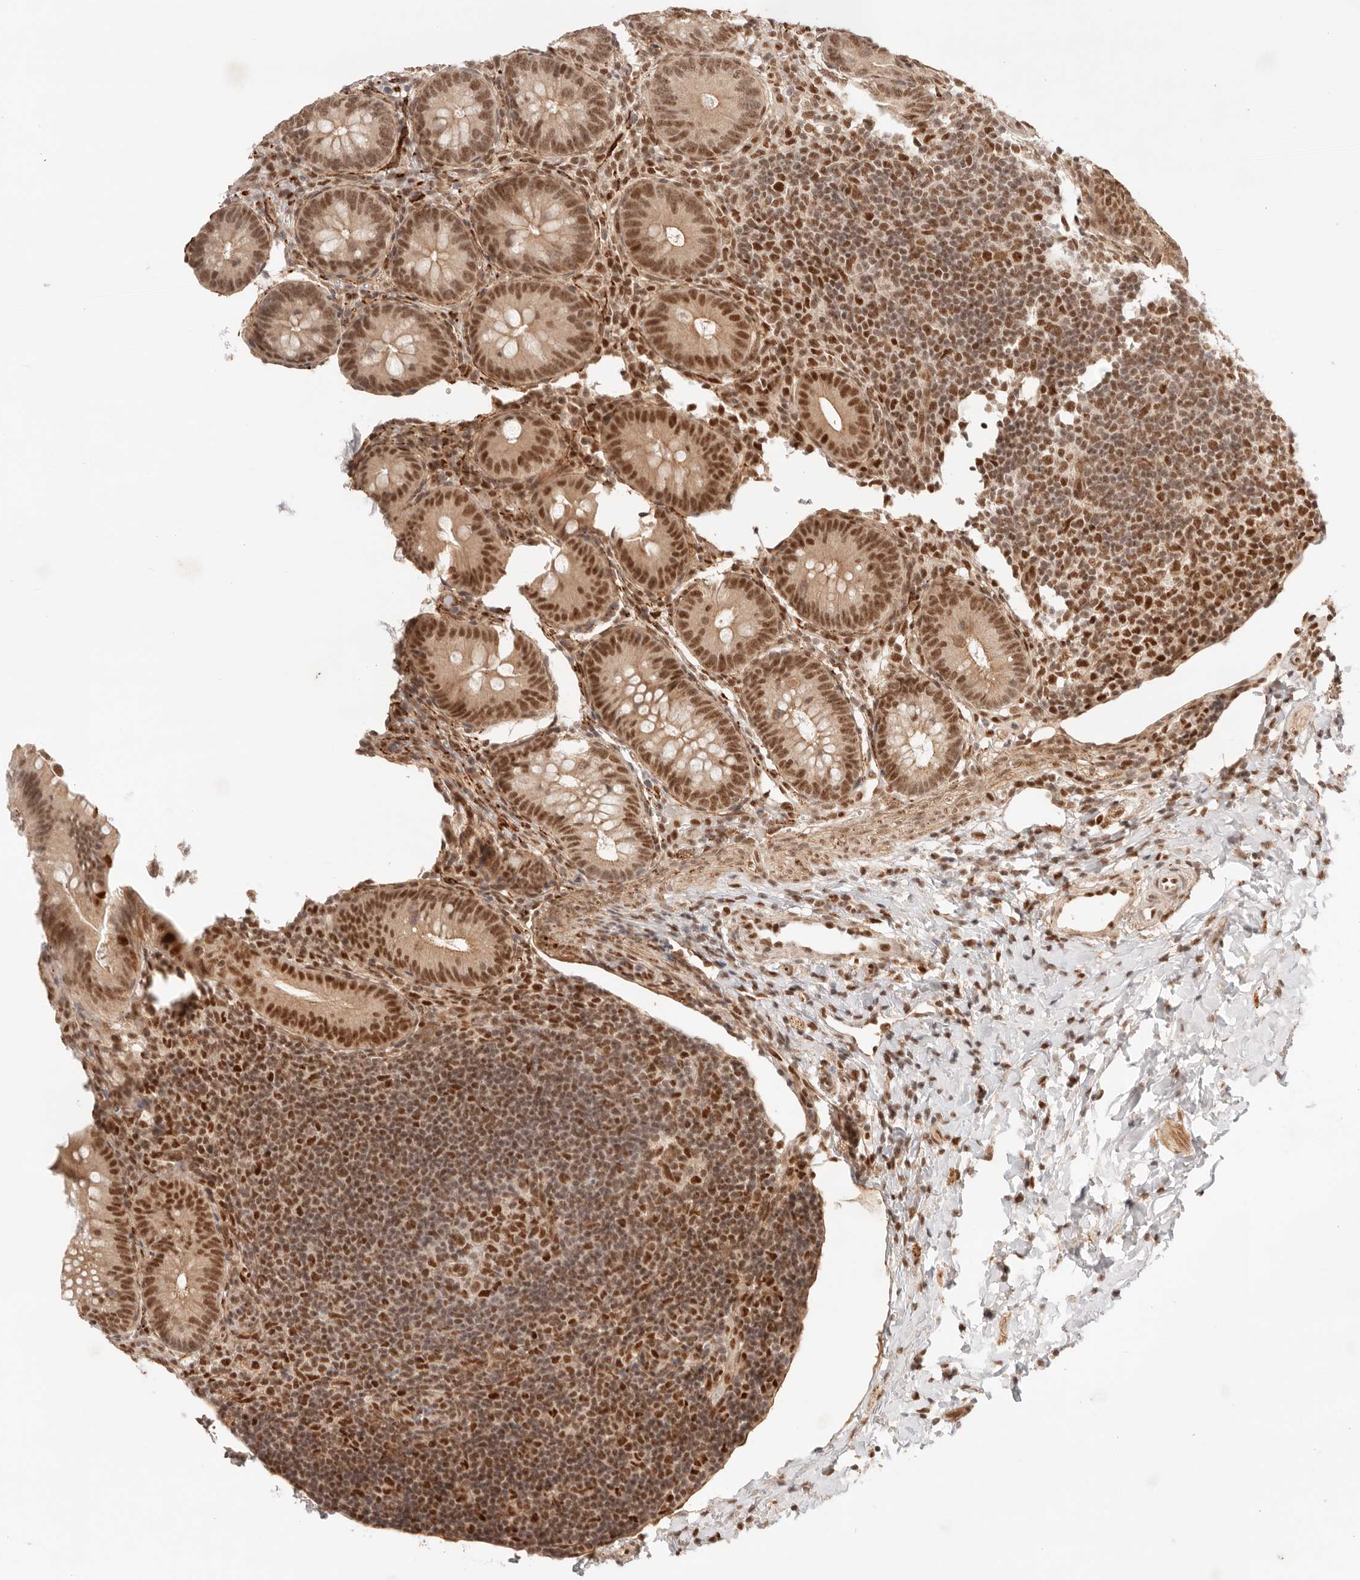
{"staining": {"intensity": "moderate", "quantity": ">75%", "location": "nuclear"}, "tissue": "appendix", "cell_type": "Glandular cells", "image_type": "normal", "snomed": [{"axis": "morphology", "description": "Normal tissue, NOS"}, {"axis": "topography", "description": "Appendix"}], "caption": "The photomicrograph demonstrates immunohistochemical staining of benign appendix. There is moderate nuclear expression is seen in about >75% of glandular cells.", "gene": "GTF2E2", "patient": {"sex": "male", "age": 1}}